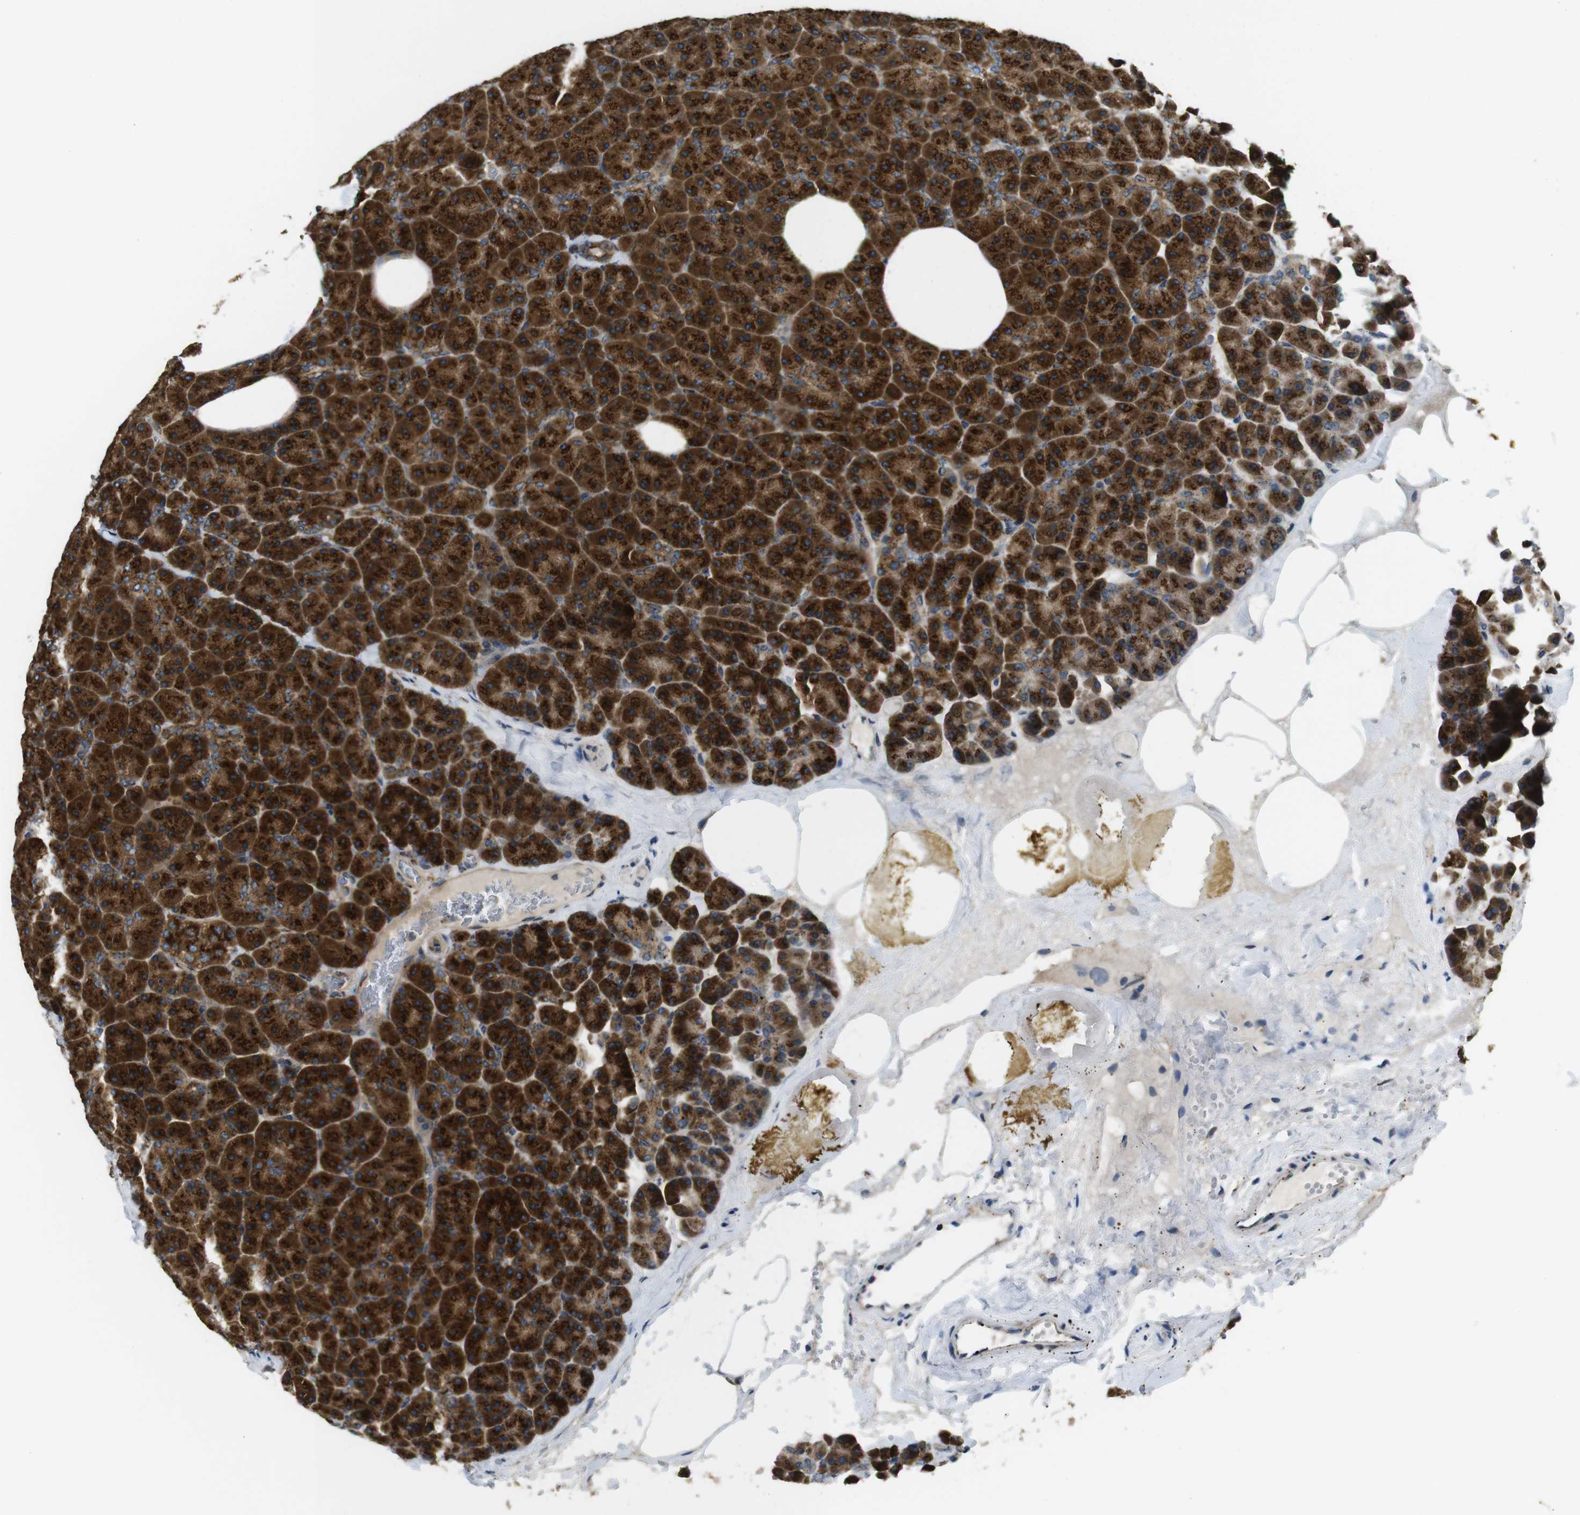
{"staining": {"intensity": "strong", "quantity": ">75%", "location": "cytoplasmic/membranous"}, "tissue": "pancreas", "cell_type": "Exocrine glandular cells", "image_type": "normal", "snomed": [{"axis": "morphology", "description": "Normal tissue, NOS"}, {"axis": "topography", "description": "Pancreas"}], "caption": "Benign pancreas exhibits strong cytoplasmic/membranous expression in about >75% of exocrine glandular cells.", "gene": "TMEM143", "patient": {"sex": "female", "age": 35}}